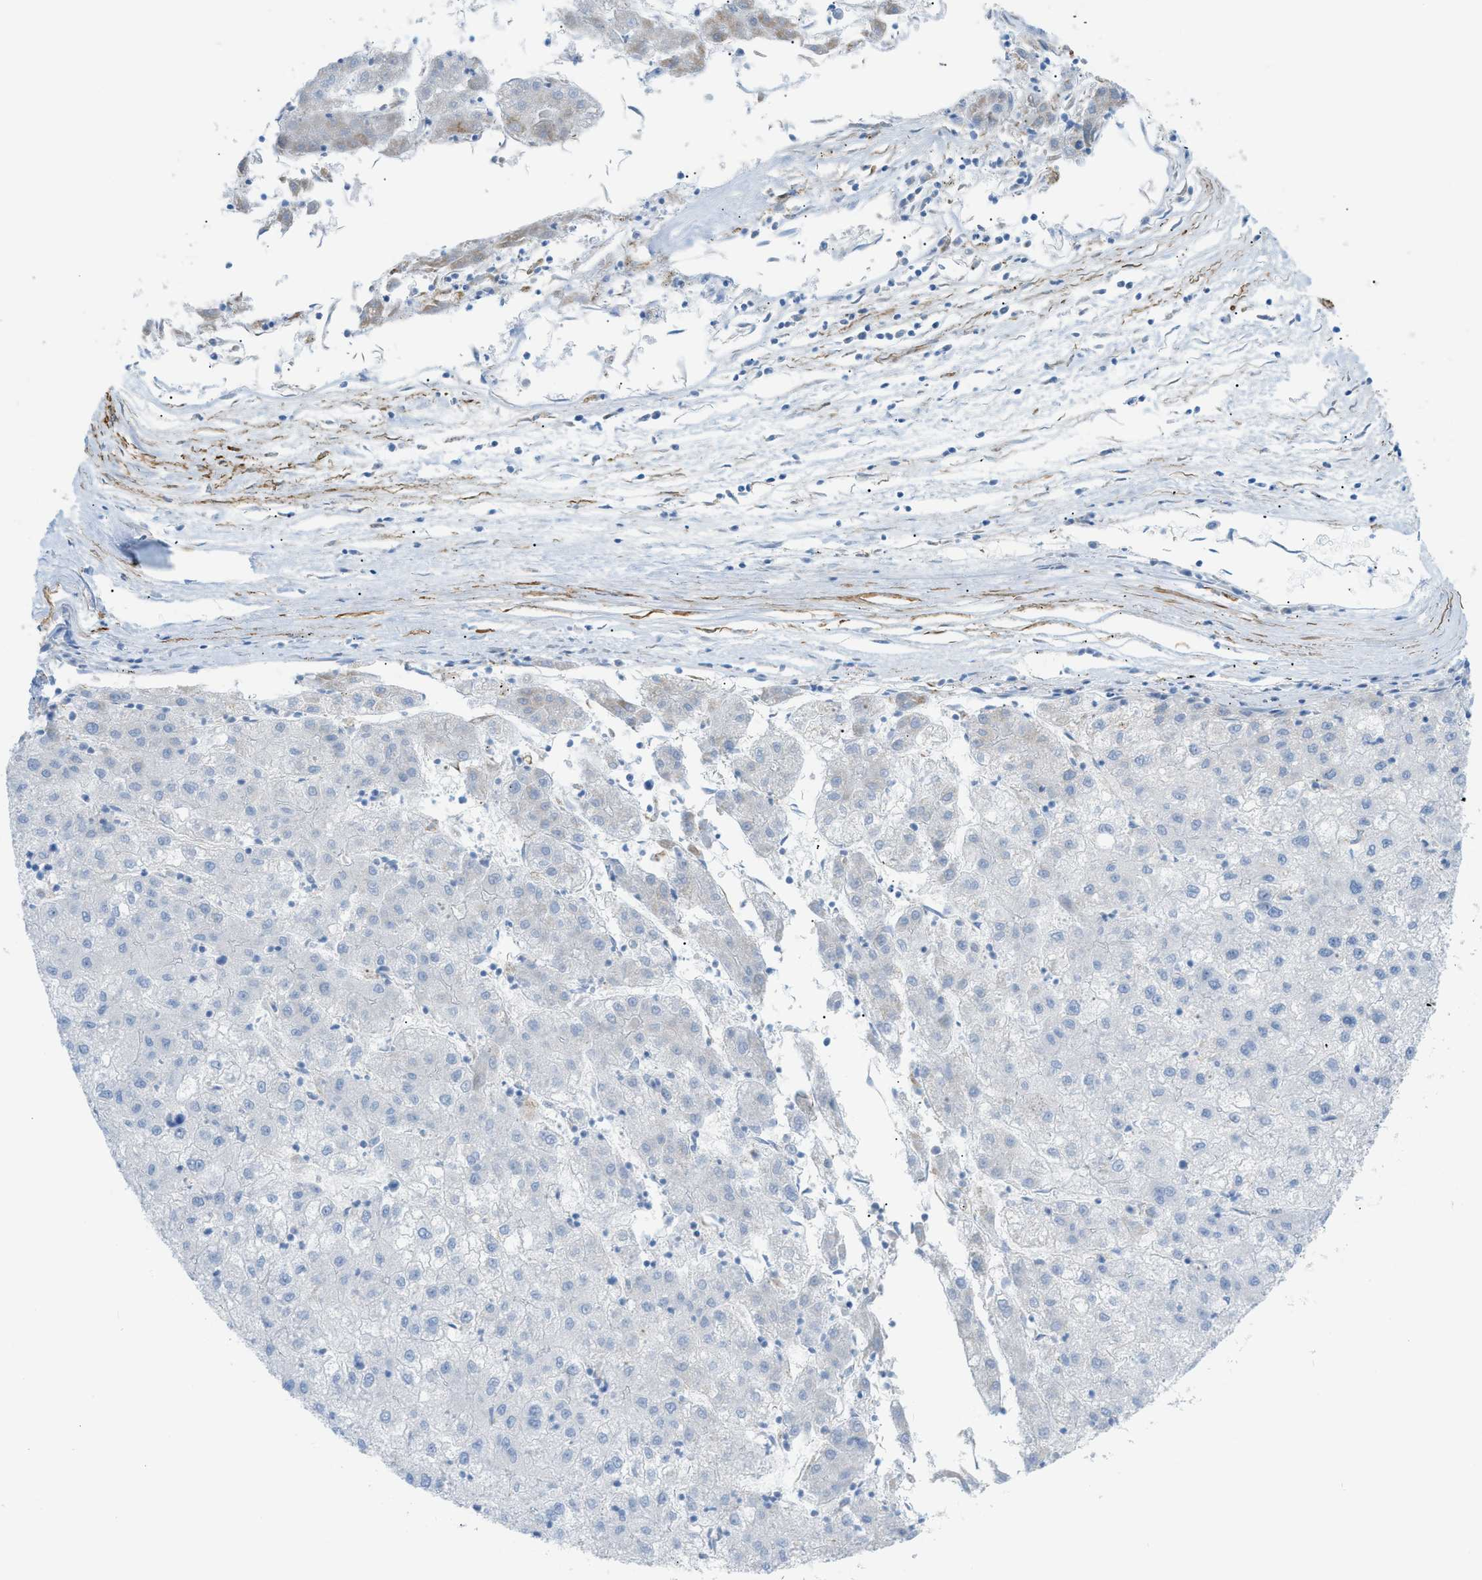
{"staining": {"intensity": "negative", "quantity": "none", "location": "none"}, "tissue": "liver cancer", "cell_type": "Tumor cells", "image_type": "cancer", "snomed": [{"axis": "morphology", "description": "Carcinoma, Hepatocellular, NOS"}, {"axis": "topography", "description": "Liver"}], "caption": "A high-resolution photomicrograph shows IHC staining of liver hepatocellular carcinoma, which reveals no significant staining in tumor cells.", "gene": "MYH11", "patient": {"sex": "male", "age": 72}}